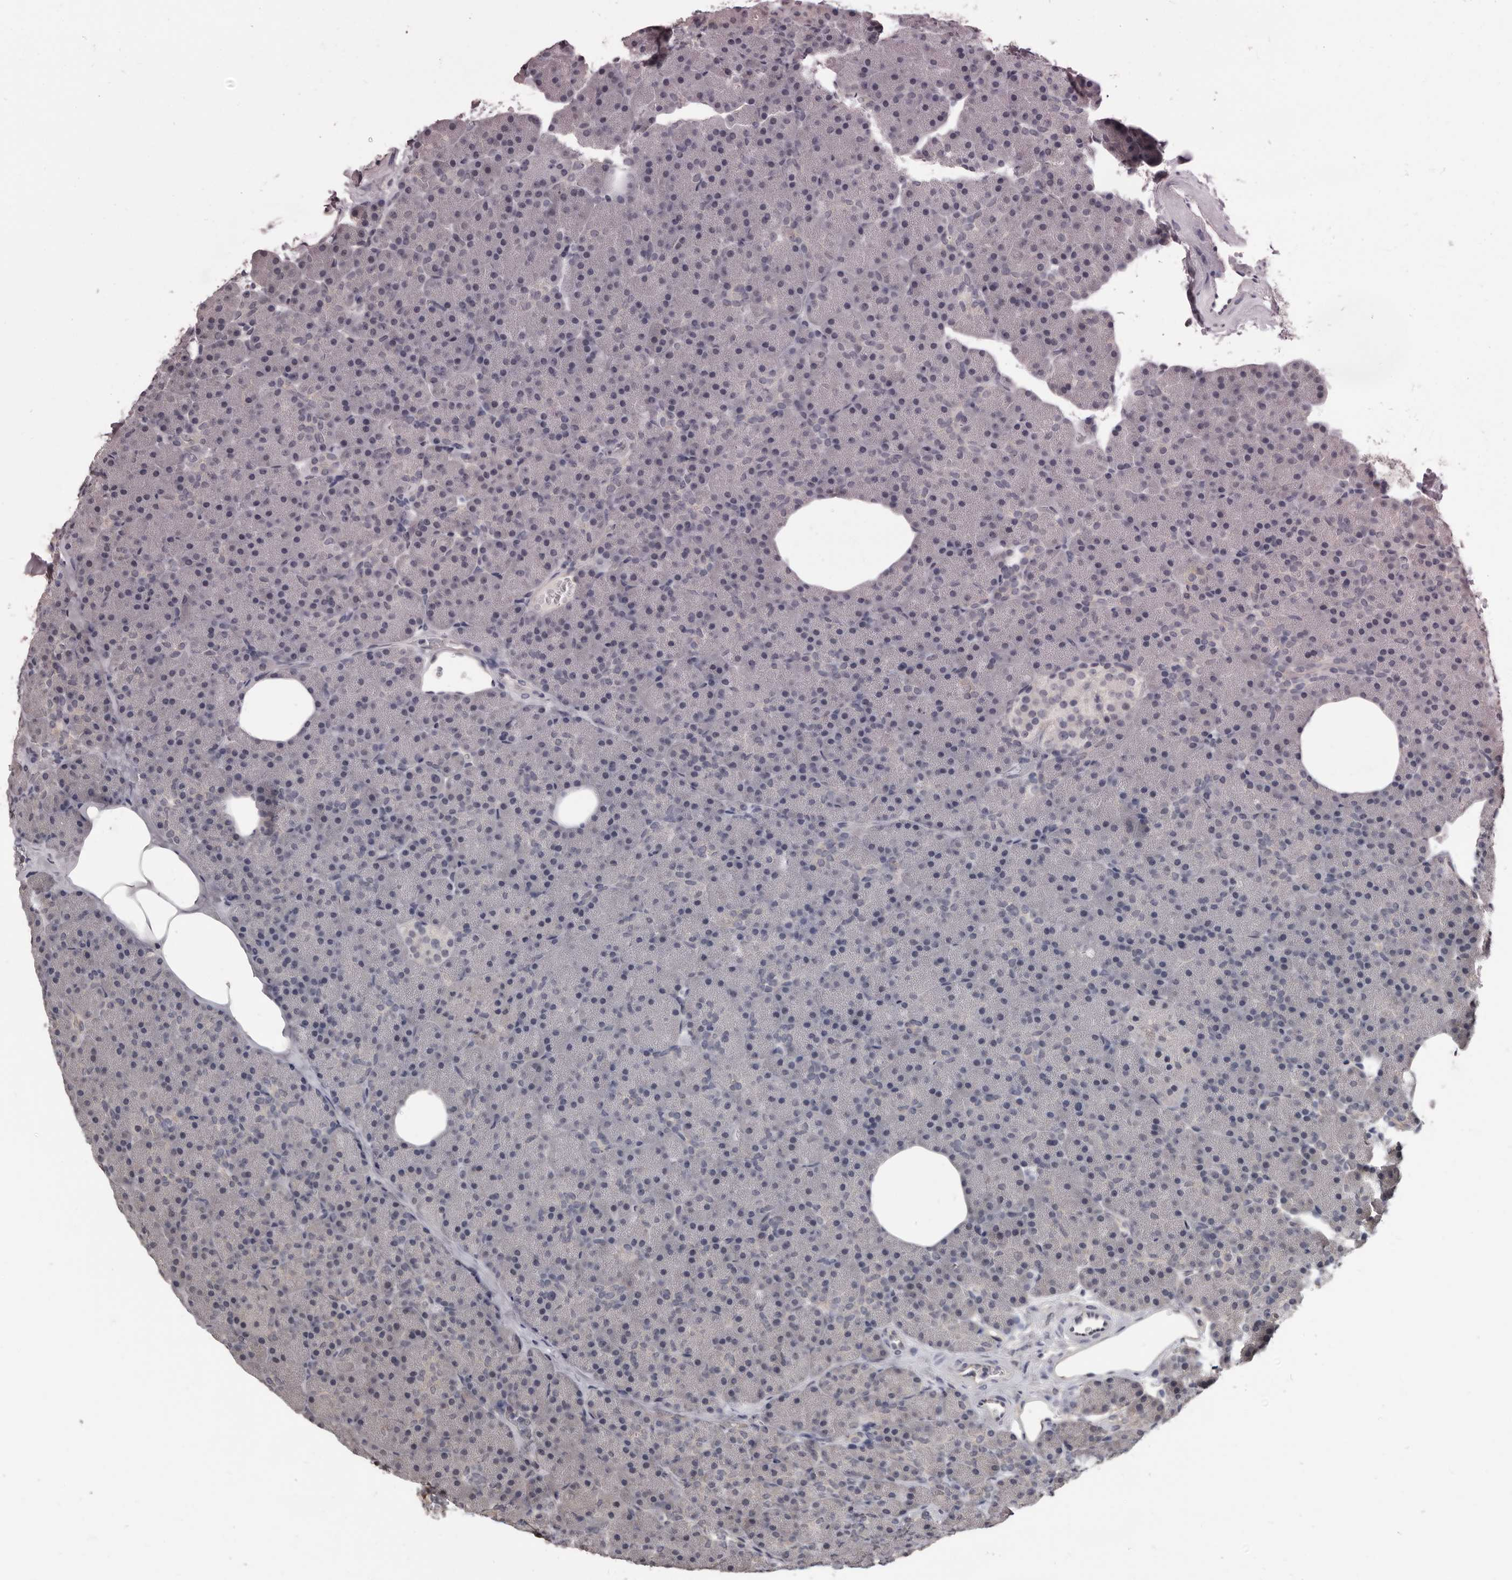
{"staining": {"intensity": "negative", "quantity": "none", "location": "none"}, "tissue": "pancreas", "cell_type": "Exocrine glandular cells", "image_type": "normal", "snomed": [{"axis": "morphology", "description": "Normal tissue, NOS"}, {"axis": "morphology", "description": "Carcinoid, malignant, NOS"}, {"axis": "topography", "description": "Pancreas"}], "caption": "IHC micrograph of unremarkable human pancreas stained for a protein (brown), which exhibits no positivity in exocrine glandular cells.", "gene": "AHR", "patient": {"sex": "female", "age": 35}}